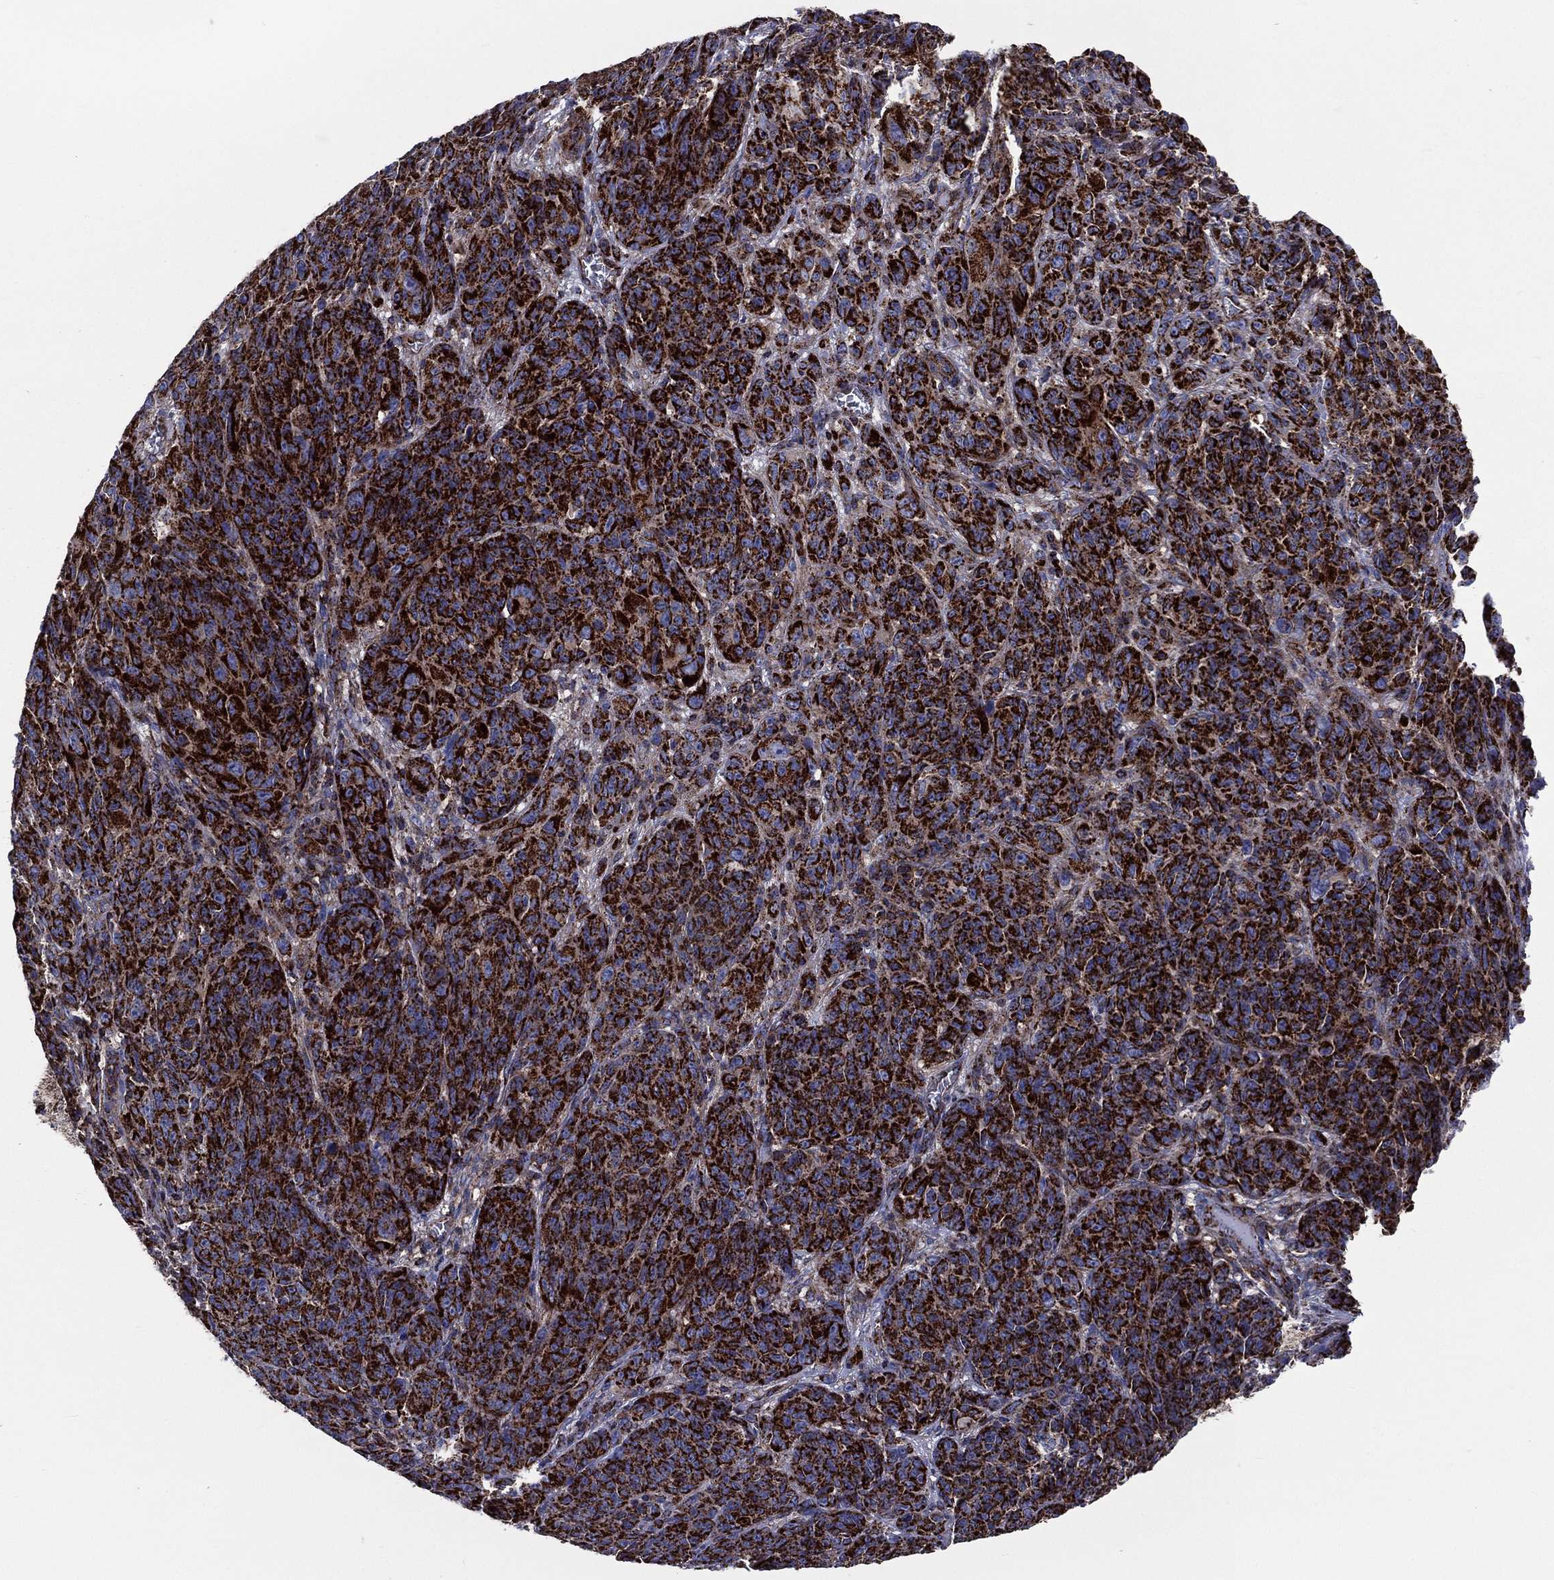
{"staining": {"intensity": "strong", "quantity": ">75%", "location": "cytoplasmic/membranous"}, "tissue": "melanoma", "cell_type": "Tumor cells", "image_type": "cancer", "snomed": [{"axis": "morphology", "description": "Malignant melanoma, NOS"}, {"axis": "topography", "description": "Vulva, labia, clitoris and Bartholin´s gland, NO"}], "caption": "Immunohistochemical staining of melanoma reveals high levels of strong cytoplasmic/membranous protein staining in approximately >75% of tumor cells.", "gene": "ANKRD37", "patient": {"sex": "female", "age": 75}}